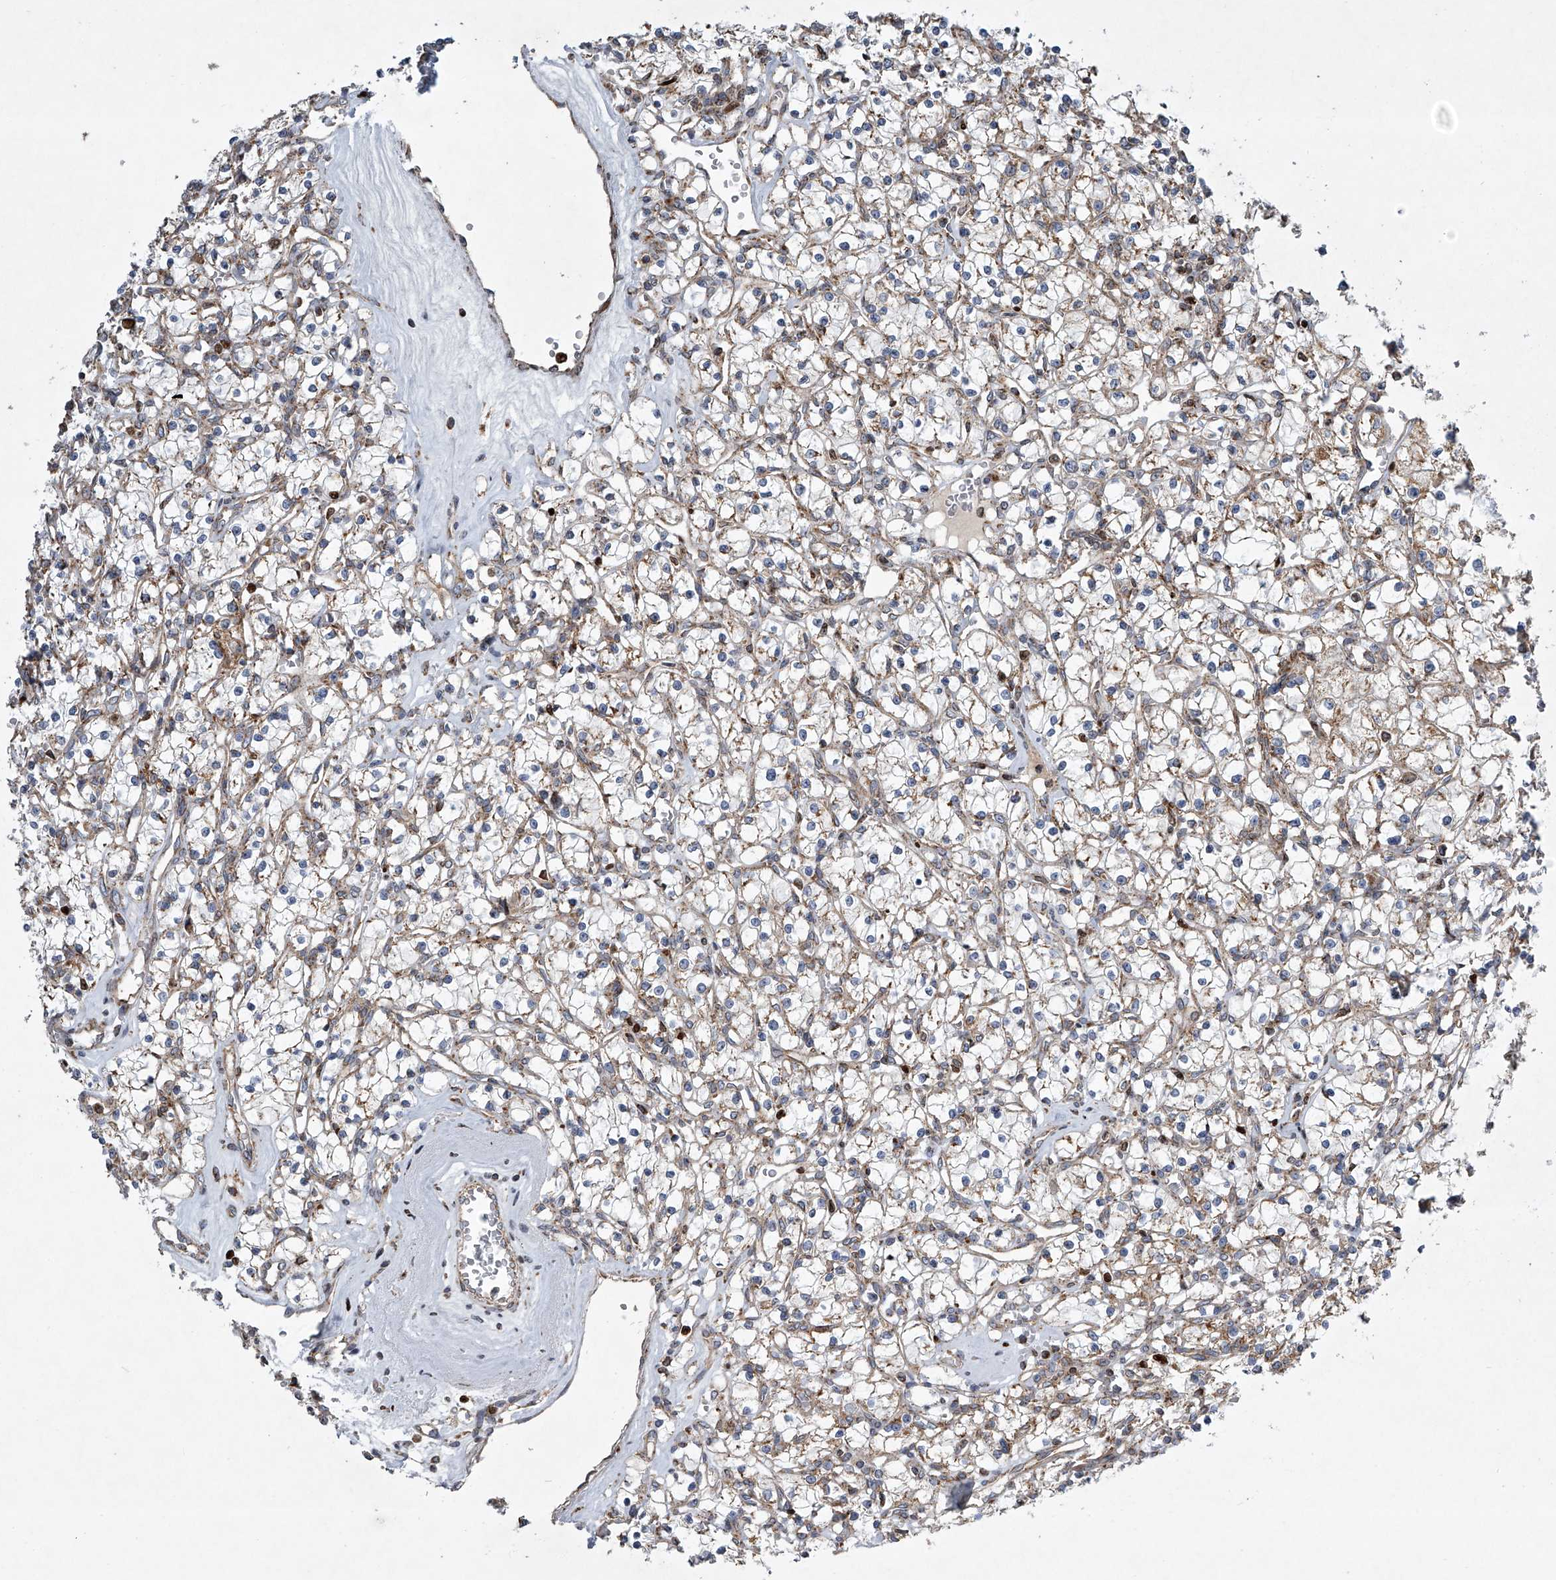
{"staining": {"intensity": "moderate", "quantity": "25%-75%", "location": "cytoplasmic/membranous"}, "tissue": "renal cancer", "cell_type": "Tumor cells", "image_type": "cancer", "snomed": [{"axis": "morphology", "description": "Adenocarcinoma, NOS"}, {"axis": "topography", "description": "Kidney"}], "caption": "About 25%-75% of tumor cells in renal cancer (adenocarcinoma) exhibit moderate cytoplasmic/membranous protein positivity as visualized by brown immunohistochemical staining.", "gene": "STRADA", "patient": {"sex": "female", "age": 59}}